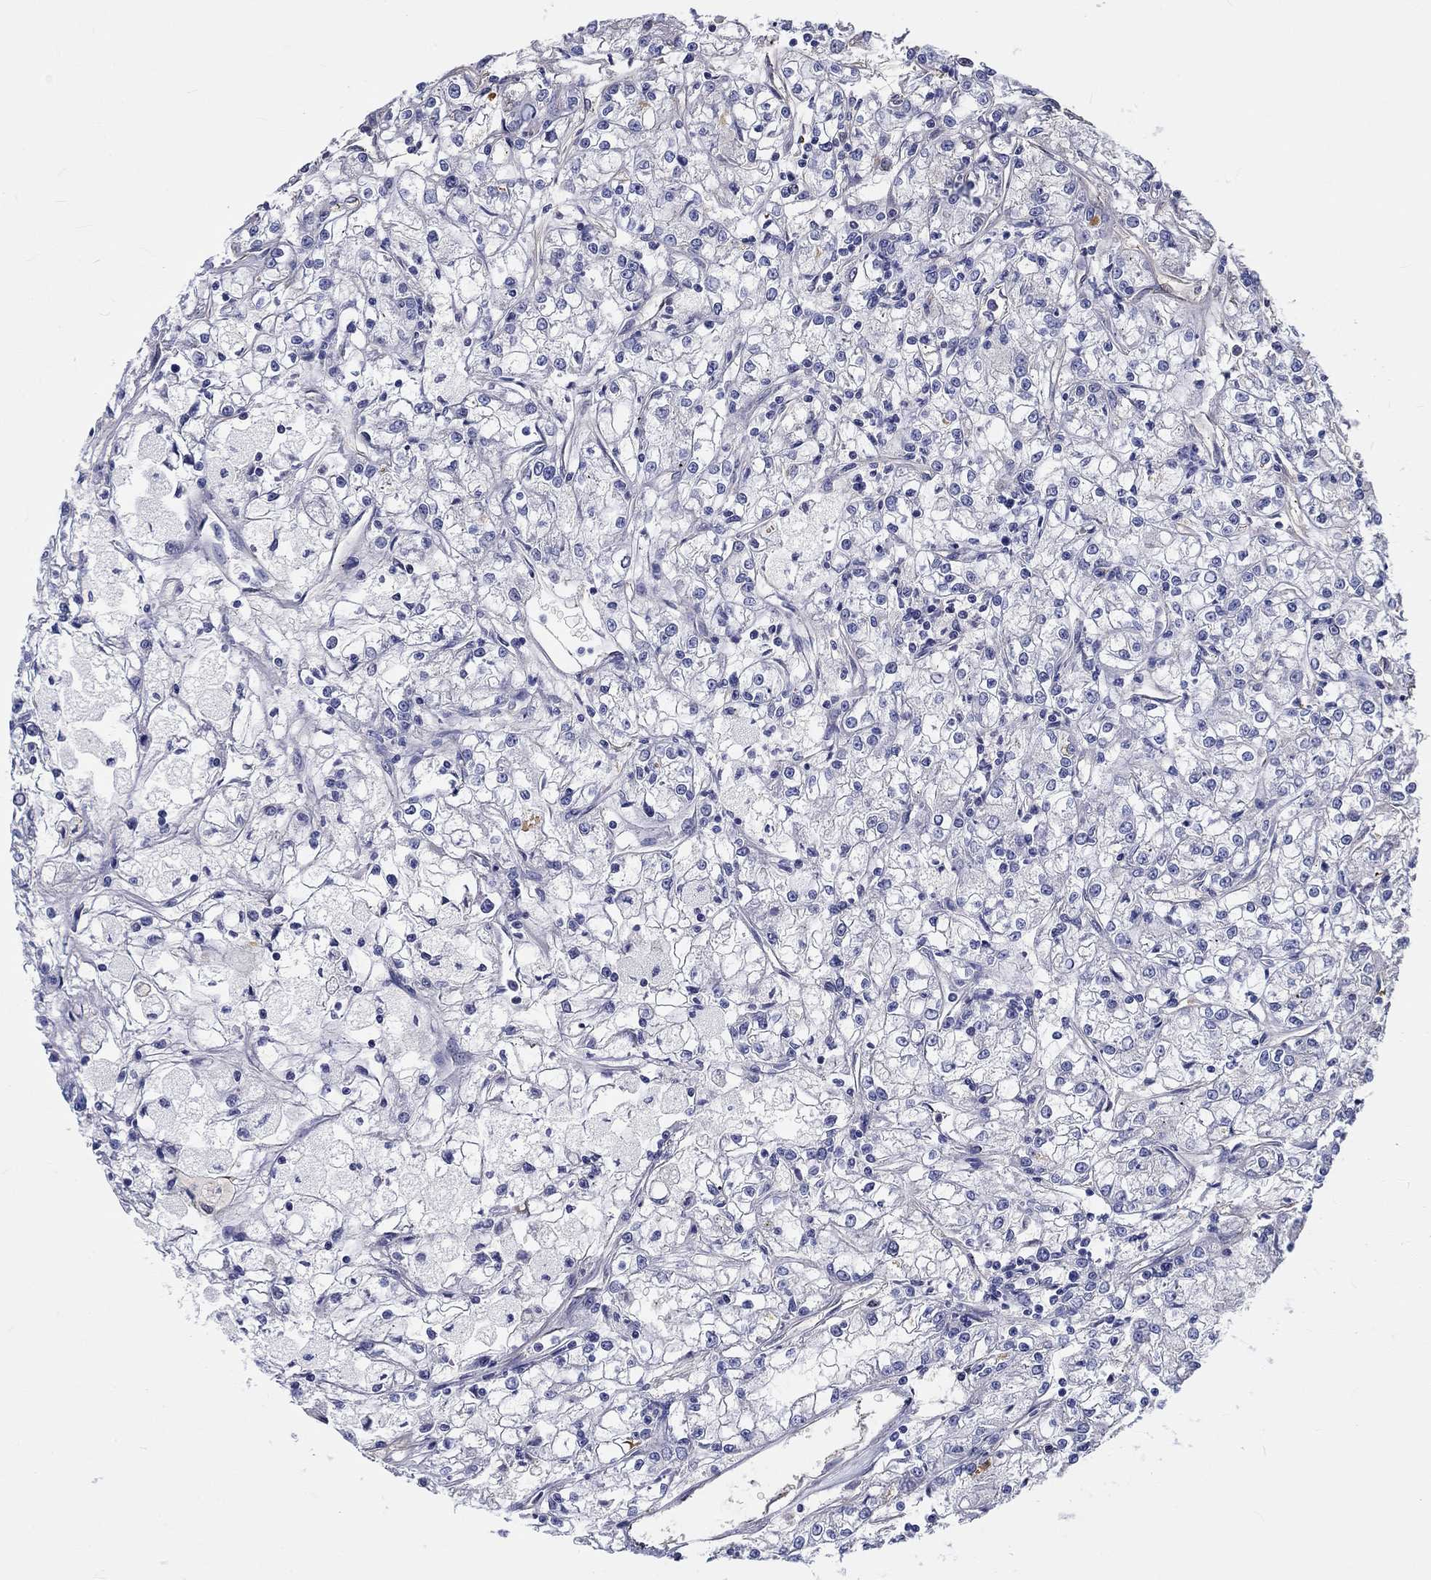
{"staining": {"intensity": "negative", "quantity": "none", "location": "none"}, "tissue": "renal cancer", "cell_type": "Tumor cells", "image_type": "cancer", "snomed": [{"axis": "morphology", "description": "Adenocarcinoma, NOS"}, {"axis": "topography", "description": "Kidney"}], "caption": "IHC photomicrograph of renal cancer stained for a protein (brown), which exhibits no positivity in tumor cells.", "gene": "CDY2B", "patient": {"sex": "female", "age": 59}}